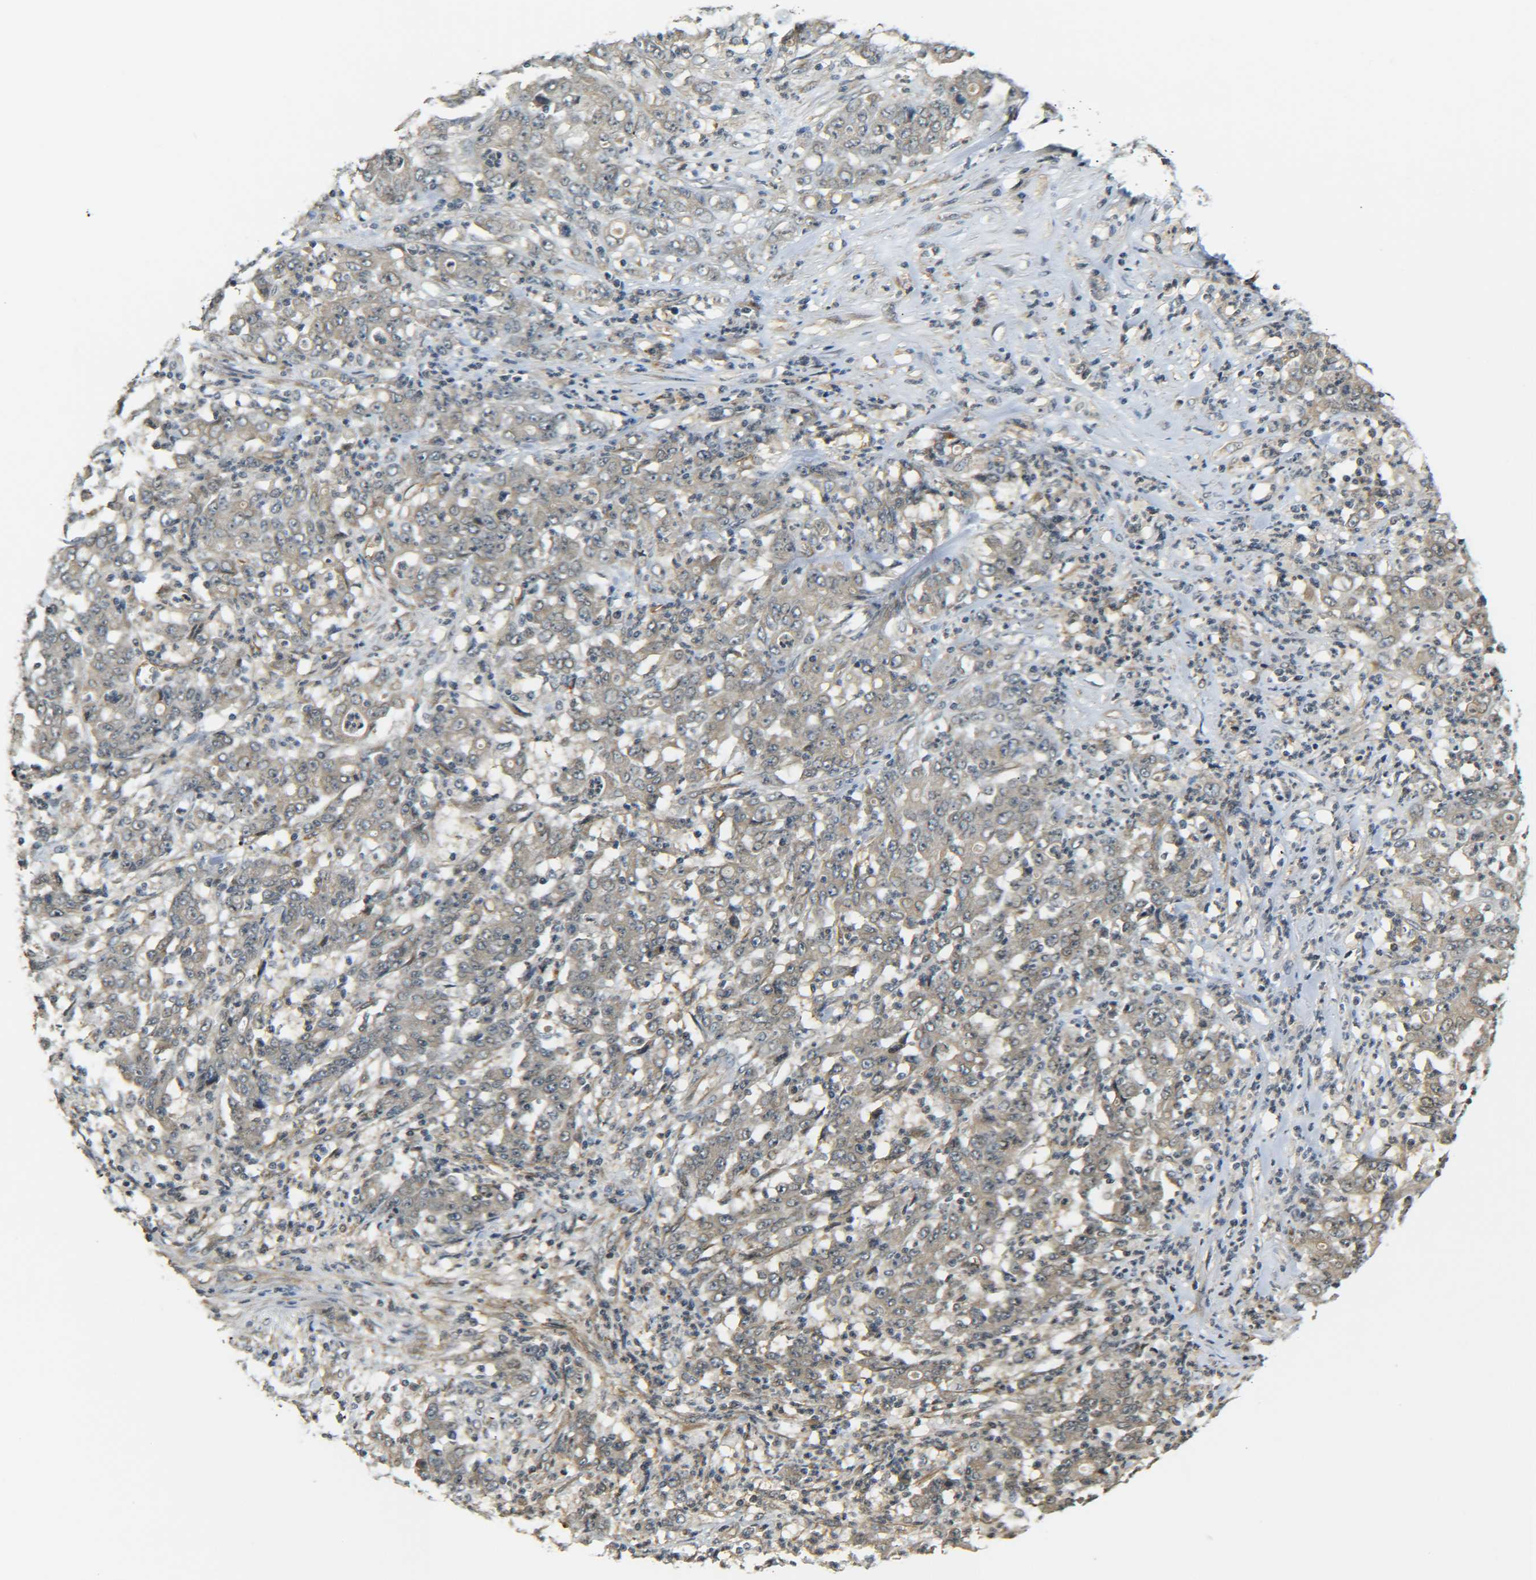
{"staining": {"intensity": "weak", "quantity": ">75%", "location": "cytoplasmic/membranous"}, "tissue": "stomach cancer", "cell_type": "Tumor cells", "image_type": "cancer", "snomed": [{"axis": "morphology", "description": "Adenocarcinoma, NOS"}, {"axis": "topography", "description": "Stomach, lower"}], "caption": "Immunohistochemistry (IHC) staining of stomach adenocarcinoma, which demonstrates low levels of weak cytoplasmic/membranous staining in approximately >75% of tumor cells indicating weak cytoplasmic/membranous protein staining. The staining was performed using DAB (3,3'-diaminobenzidine) (brown) for protein detection and nuclei were counterstained in hematoxylin (blue).", "gene": "DAB2", "patient": {"sex": "female", "age": 71}}